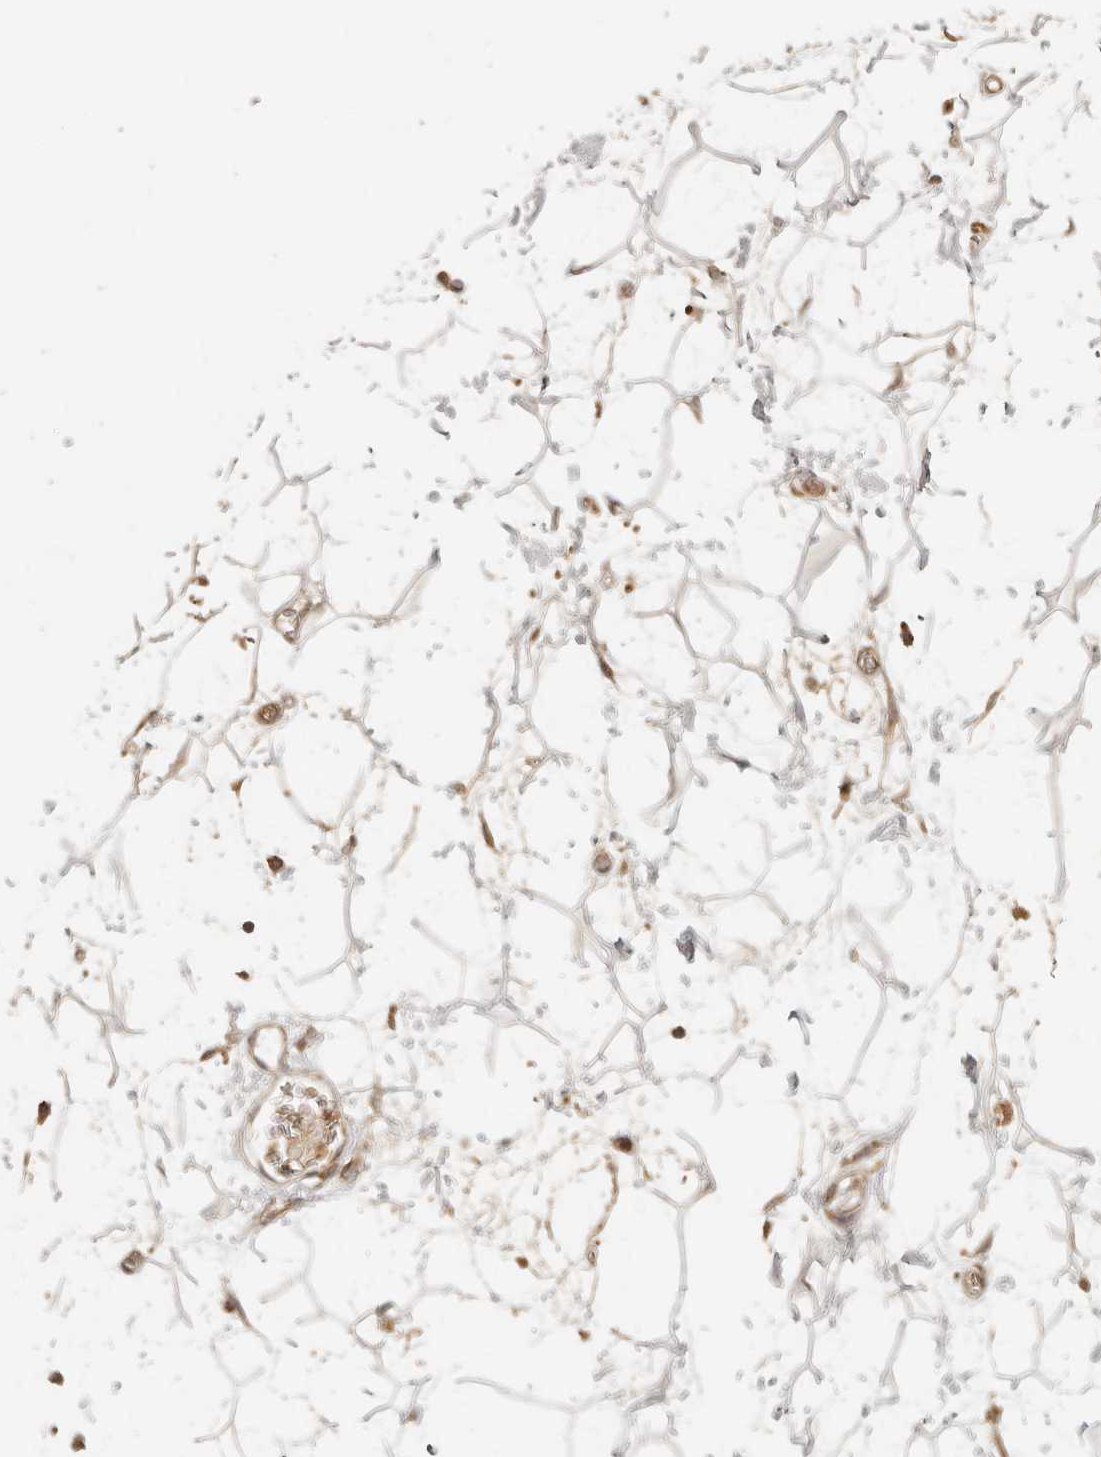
{"staining": {"intensity": "moderate", "quantity": "25%-75%", "location": "cytoplasmic/membranous"}, "tissue": "adipose tissue", "cell_type": "Adipocytes", "image_type": "normal", "snomed": [{"axis": "morphology", "description": "Normal tissue, NOS"}, {"axis": "topography", "description": "Soft tissue"}], "caption": "Adipose tissue was stained to show a protein in brown. There is medium levels of moderate cytoplasmic/membranous staining in approximately 25%-75% of adipocytes. (IHC, brightfield microscopy, high magnification).", "gene": "ANKRD61", "patient": {"sex": "male", "age": 72}}